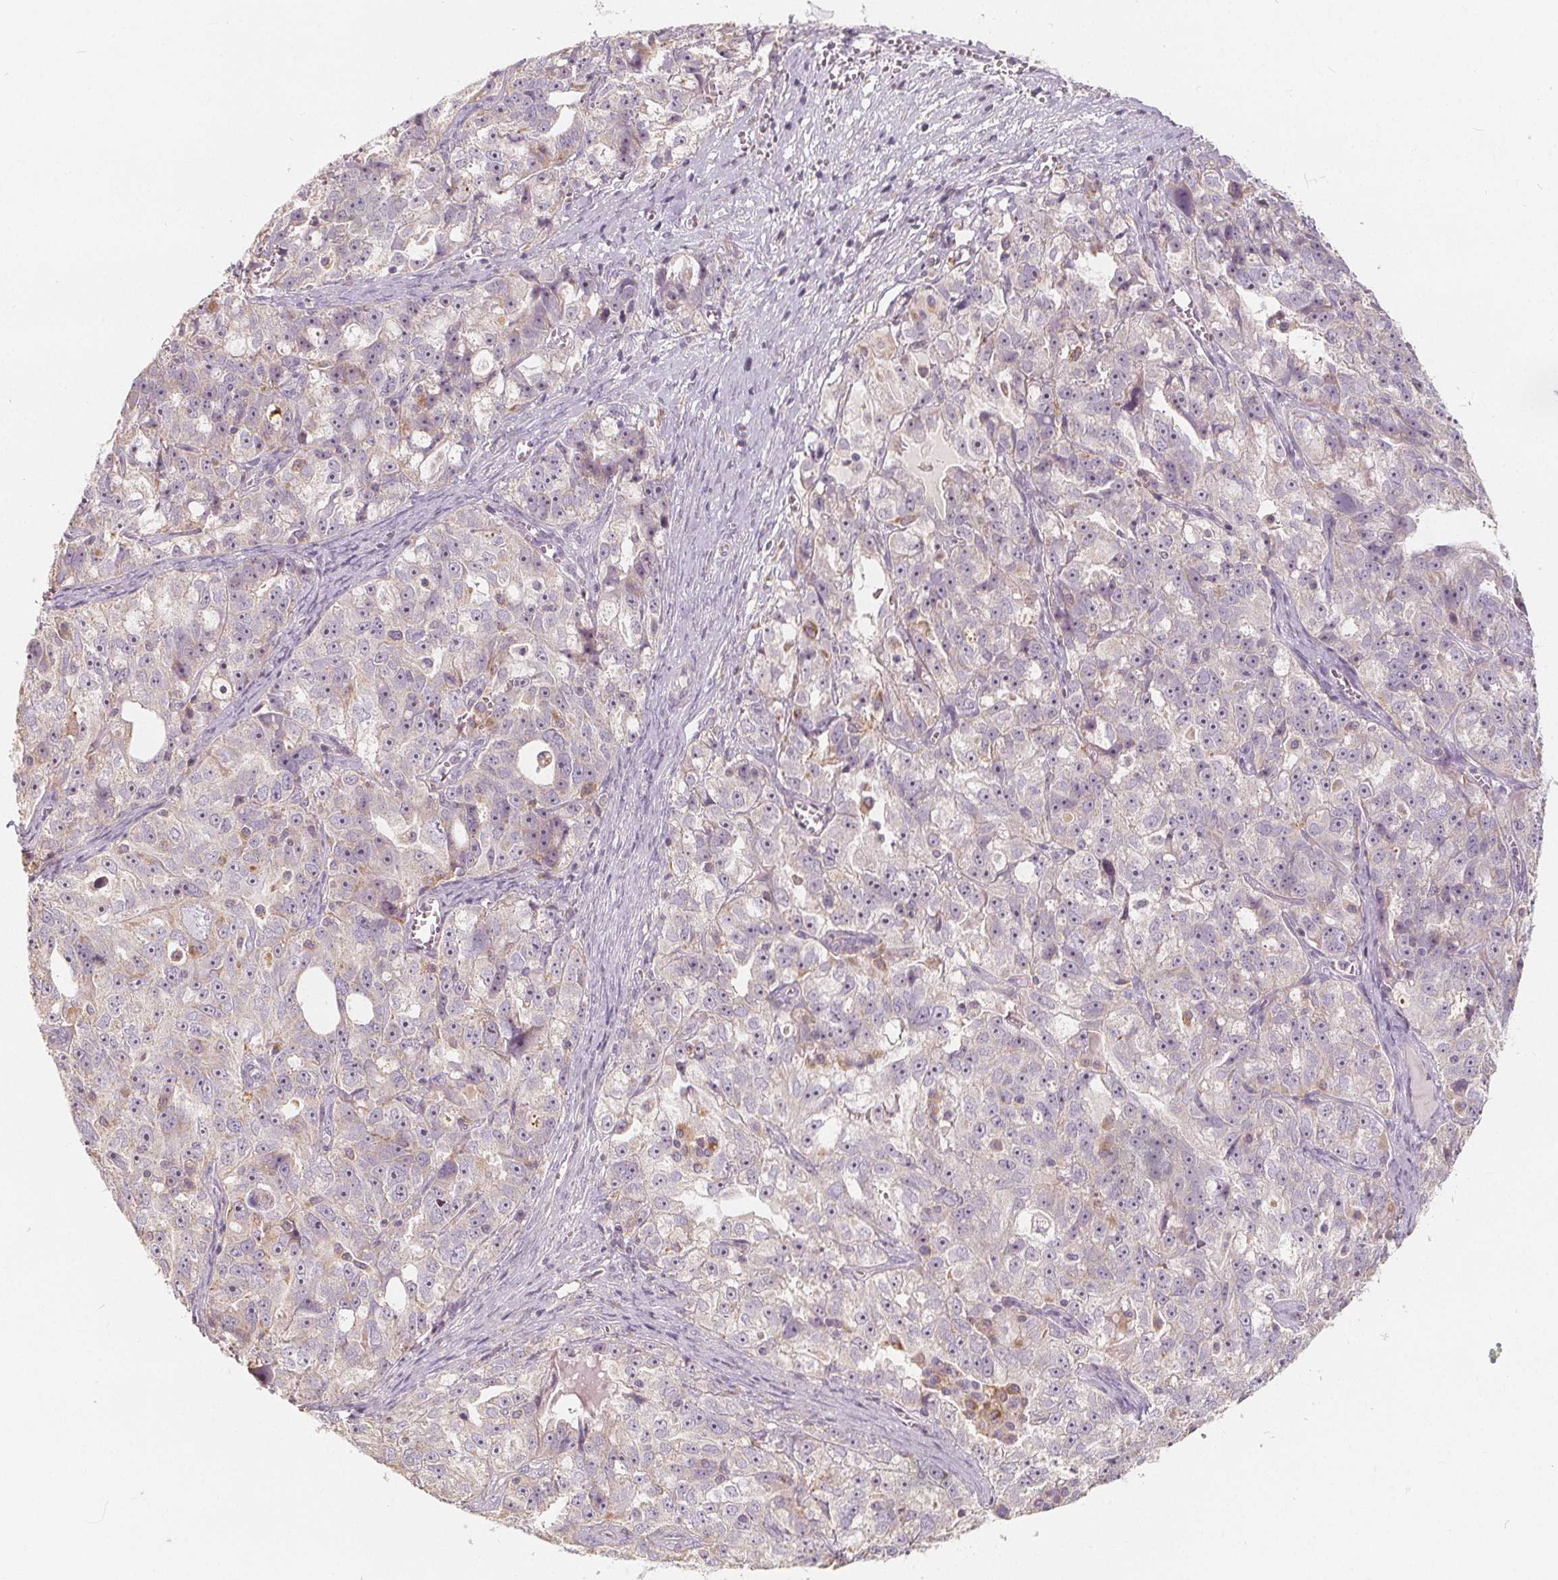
{"staining": {"intensity": "negative", "quantity": "none", "location": "none"}, "tissue": "ovarian cancer", "cell_type": "Tumor cells", "image_type": "cancer", "snomed": [{"axis": "morphology", "description": "Cystadenocarcinoma, serous, NOS"}, {"axis": "topography", "description": "Ovary"}], "caption": "DAB immunohistochemical staining of human serous cystadenocarcinoma (ovarian) exhibits no significant expression in tumor cells.", "gene": "DRC3", "patient": {"sex": "female", "age": 51}}